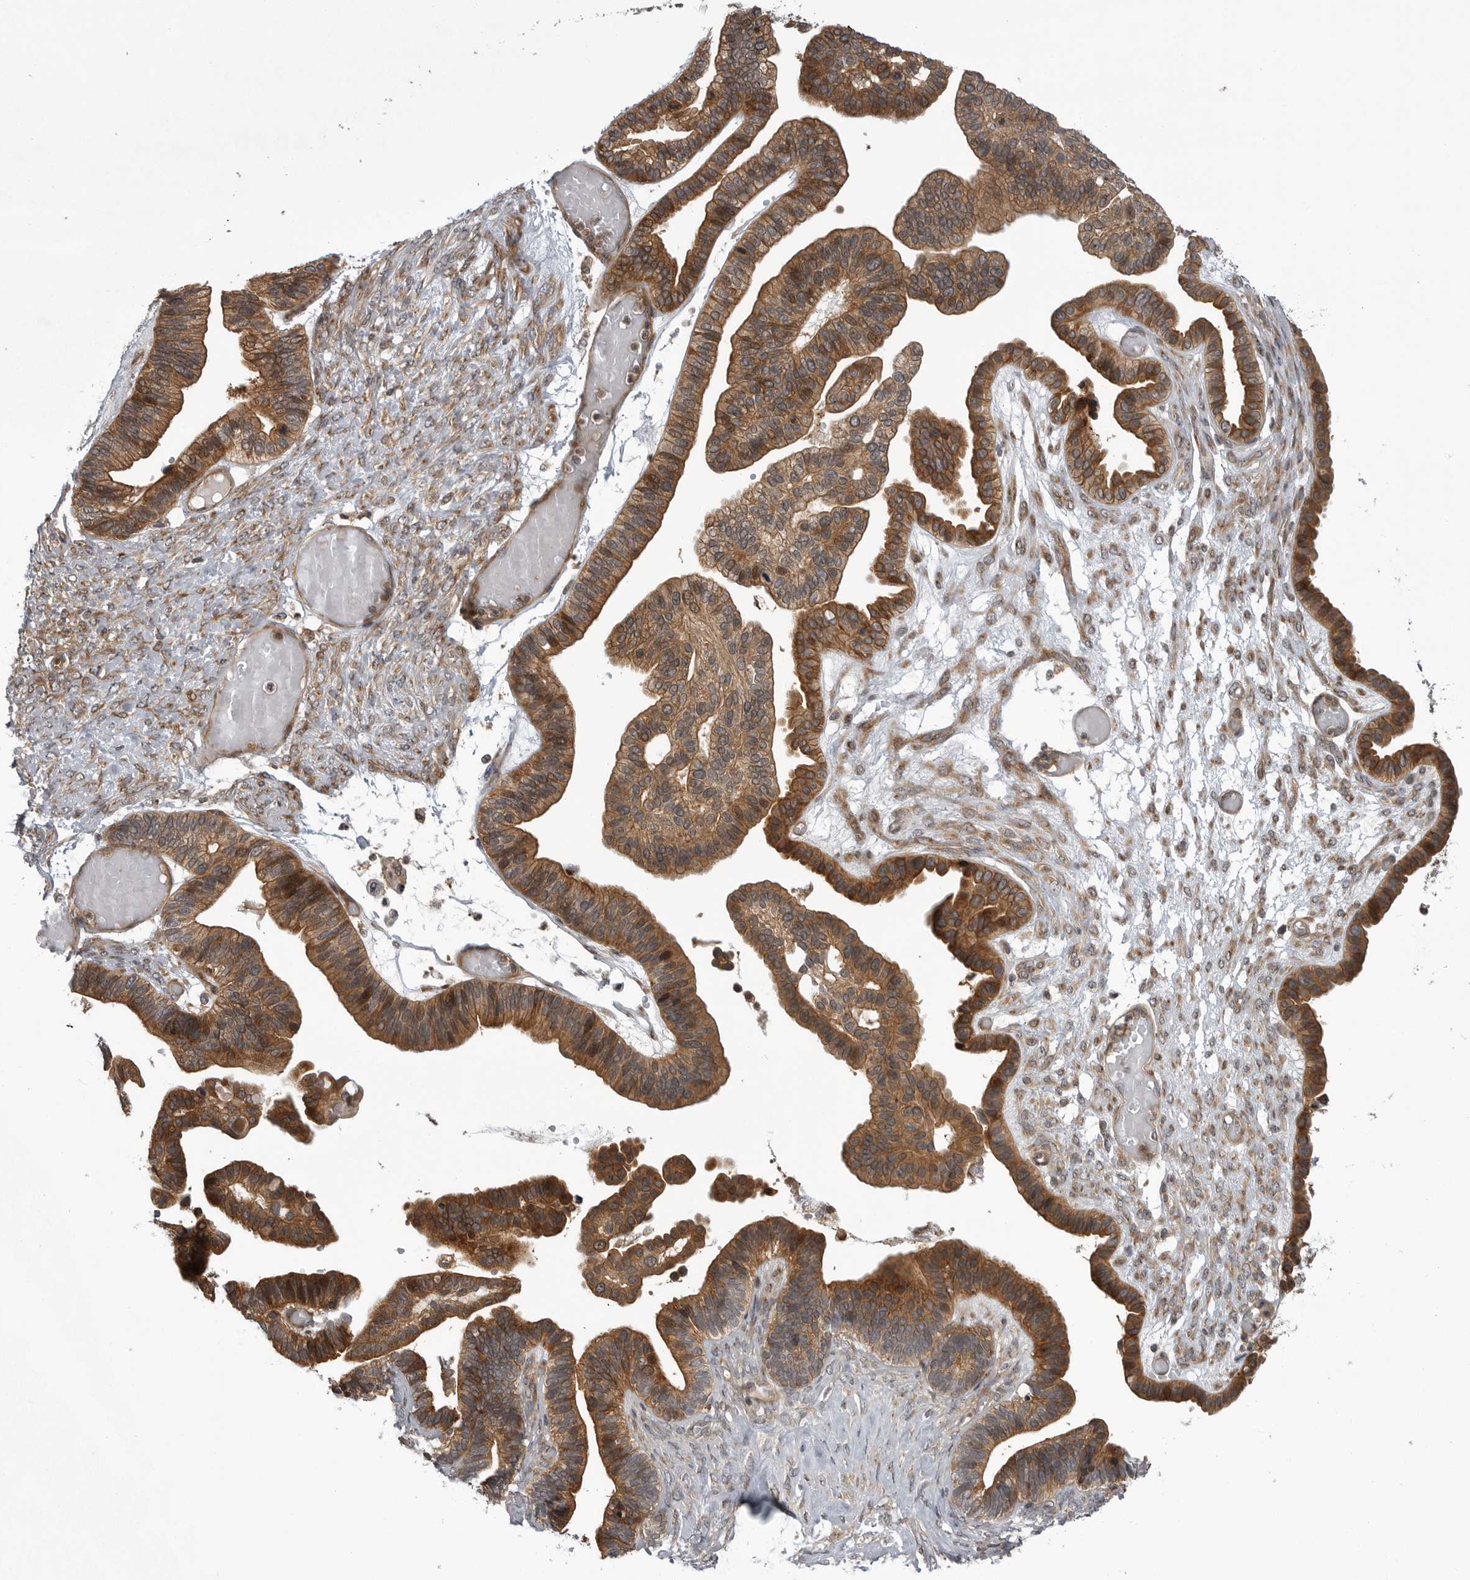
{"staining": {"intensity": "moderate", "quantity": ">75%", "location": "cytoplasmic/membranous"}, "tissue": "ovarian cancer", "cell_type": "Tumor cells", "image_type": "cancer", "snomed": [{"axis": "morphology", "description": "Cystadenocarcinoma, serous, NOS"}, {"axis": "topography", "description": "Ovary"}], "caption": "DAB (3,3'-diaminobenzidine) immunohistochemical staining of human ovarian serous cystadenocarcinoma displays moderate cytoplasmic/membranous protein staining in approximately >75% of tumor cells.", "gene": "LRRC45", "patient": {"sex": "female", "age": 56}}